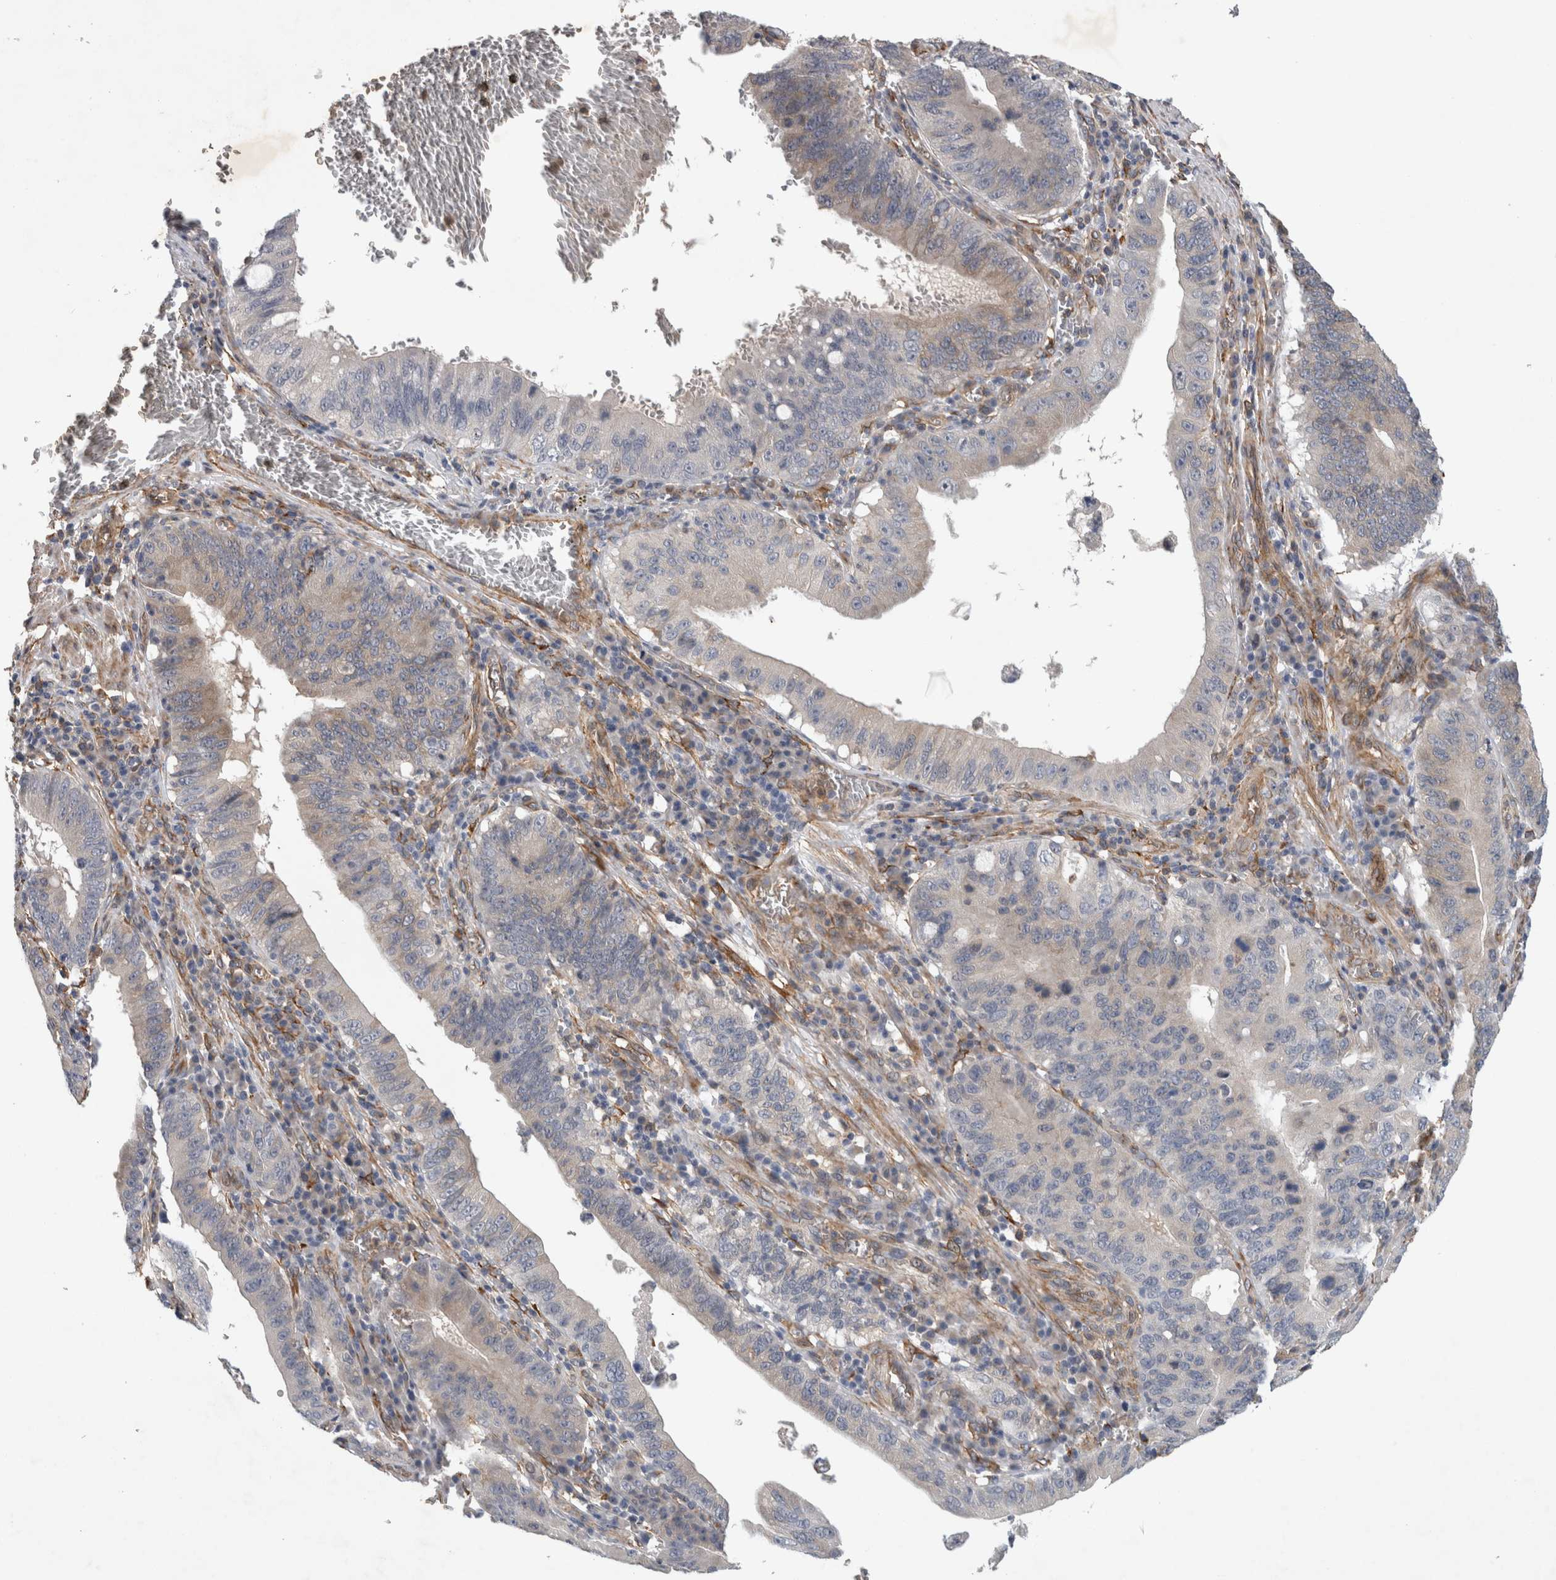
{"staining": {"intensity": "negative", "quantity": "none", "location": "none"}, "tissue": "stomach cancer", "cell_type": "Tumor cells", "image_type": "cancer", "snomed": [{"axis": "morphology", "description": "Adenocarcinoma, NOS"}, {"axis": "topography", "description": "Stomach"}, {"axis": "topography", "description": "Gastric cardia"}], "caption": "A histopathology image of adenocarcinoma (stomach) stained for a protein displays no brown staining in tumor cells. (DAB IHC with hematoxylin counter stain).", "gene": "ANKFY1", "patient": {"sex": "male", "age": 59}}